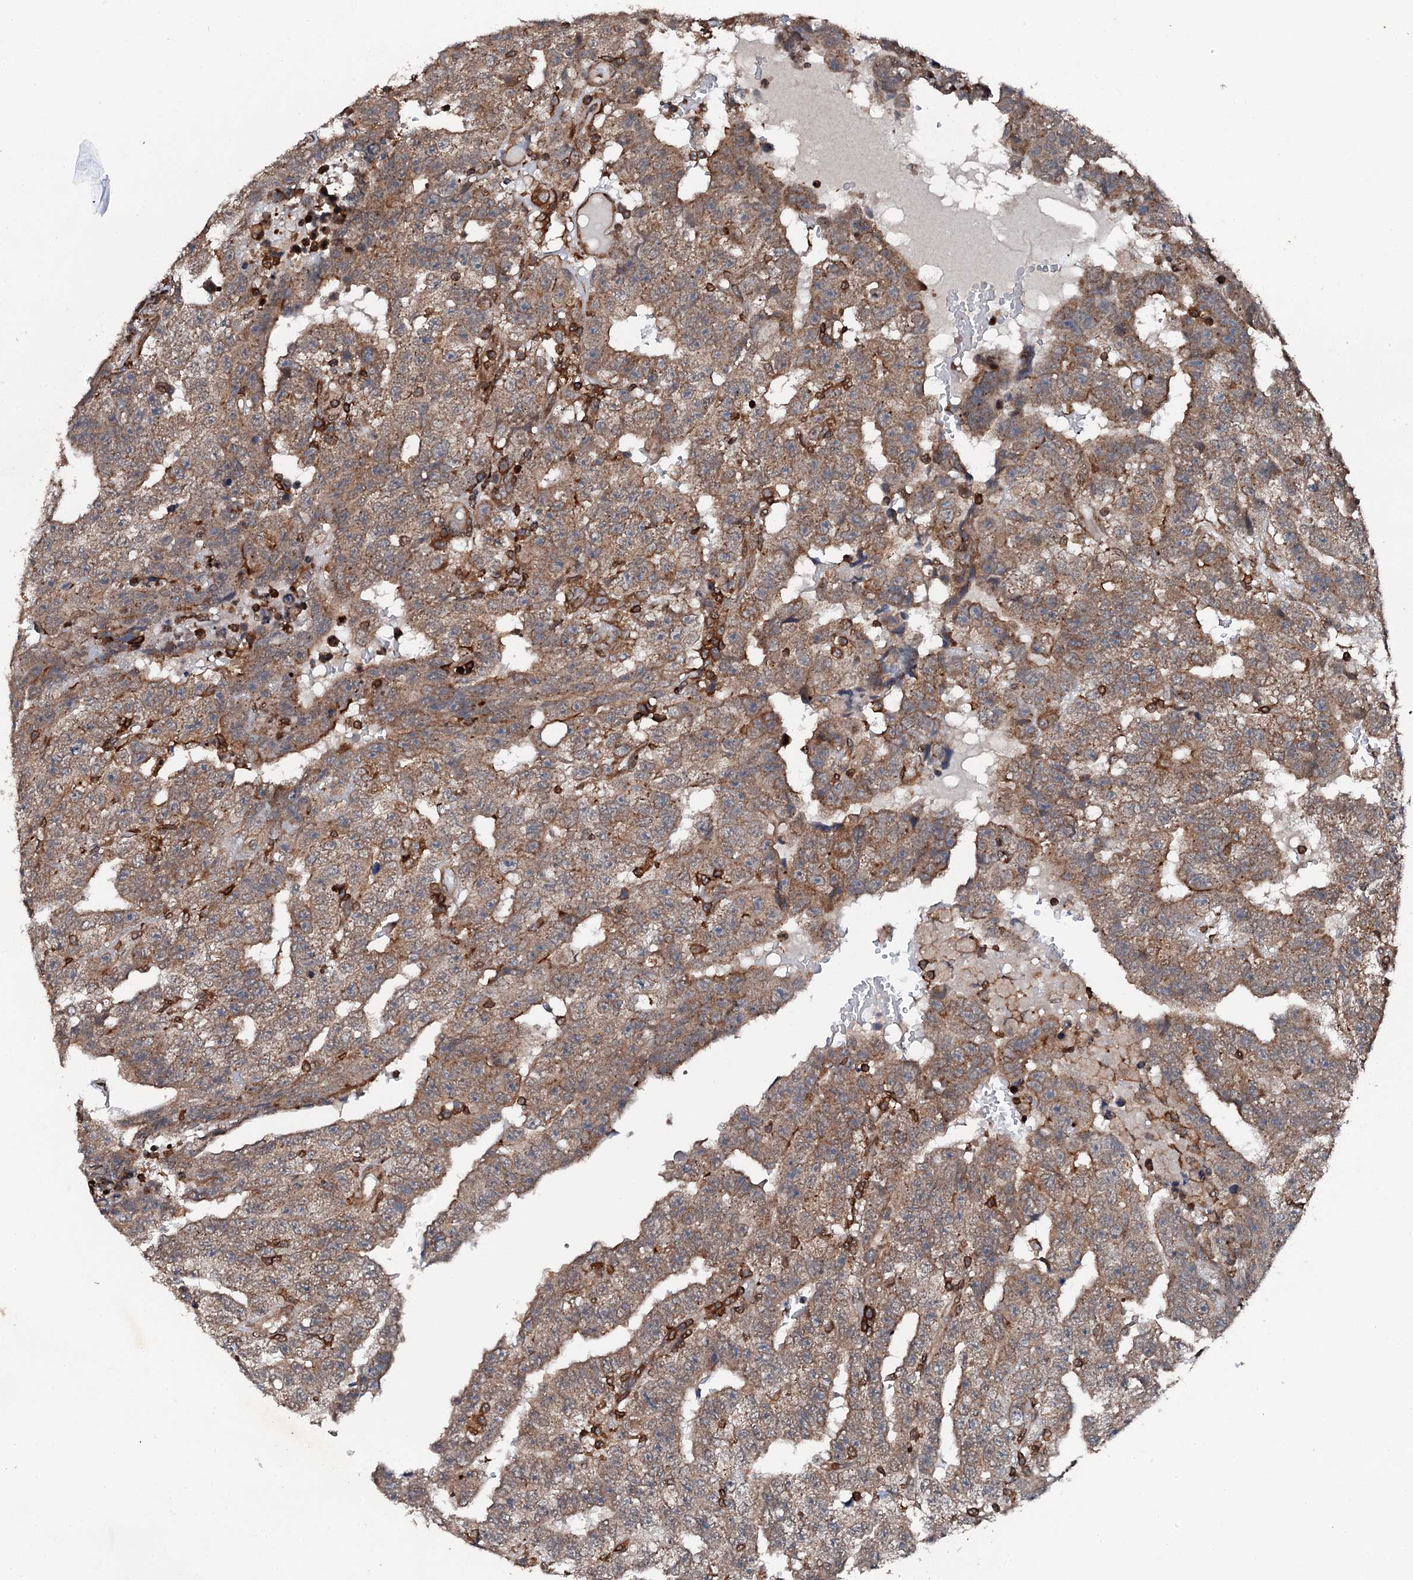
{"staining": {"intensity": "moderate", "quantity": ">75%", "location": "cytoplasmic/membranous"}, "tissue": "testis cancer", "cell_type": "Tumor cells", "image_type": "cancer", "snomed": [{"axis": "morphology", "description": "Carcinoma, Embryonal, NOS"}, {"axis": "topography", "description": "Testis"}], "caption": "This micrograph displays testis cancer stained with immunohistochemistry to label a protein in brown. The cytoplasmic/membranous of tumor cells show moderate positivity for the protein. Nuclei are counter-stained blue.", "gene": "EDC4", "patient": {"sex": "male", "age": 25}}